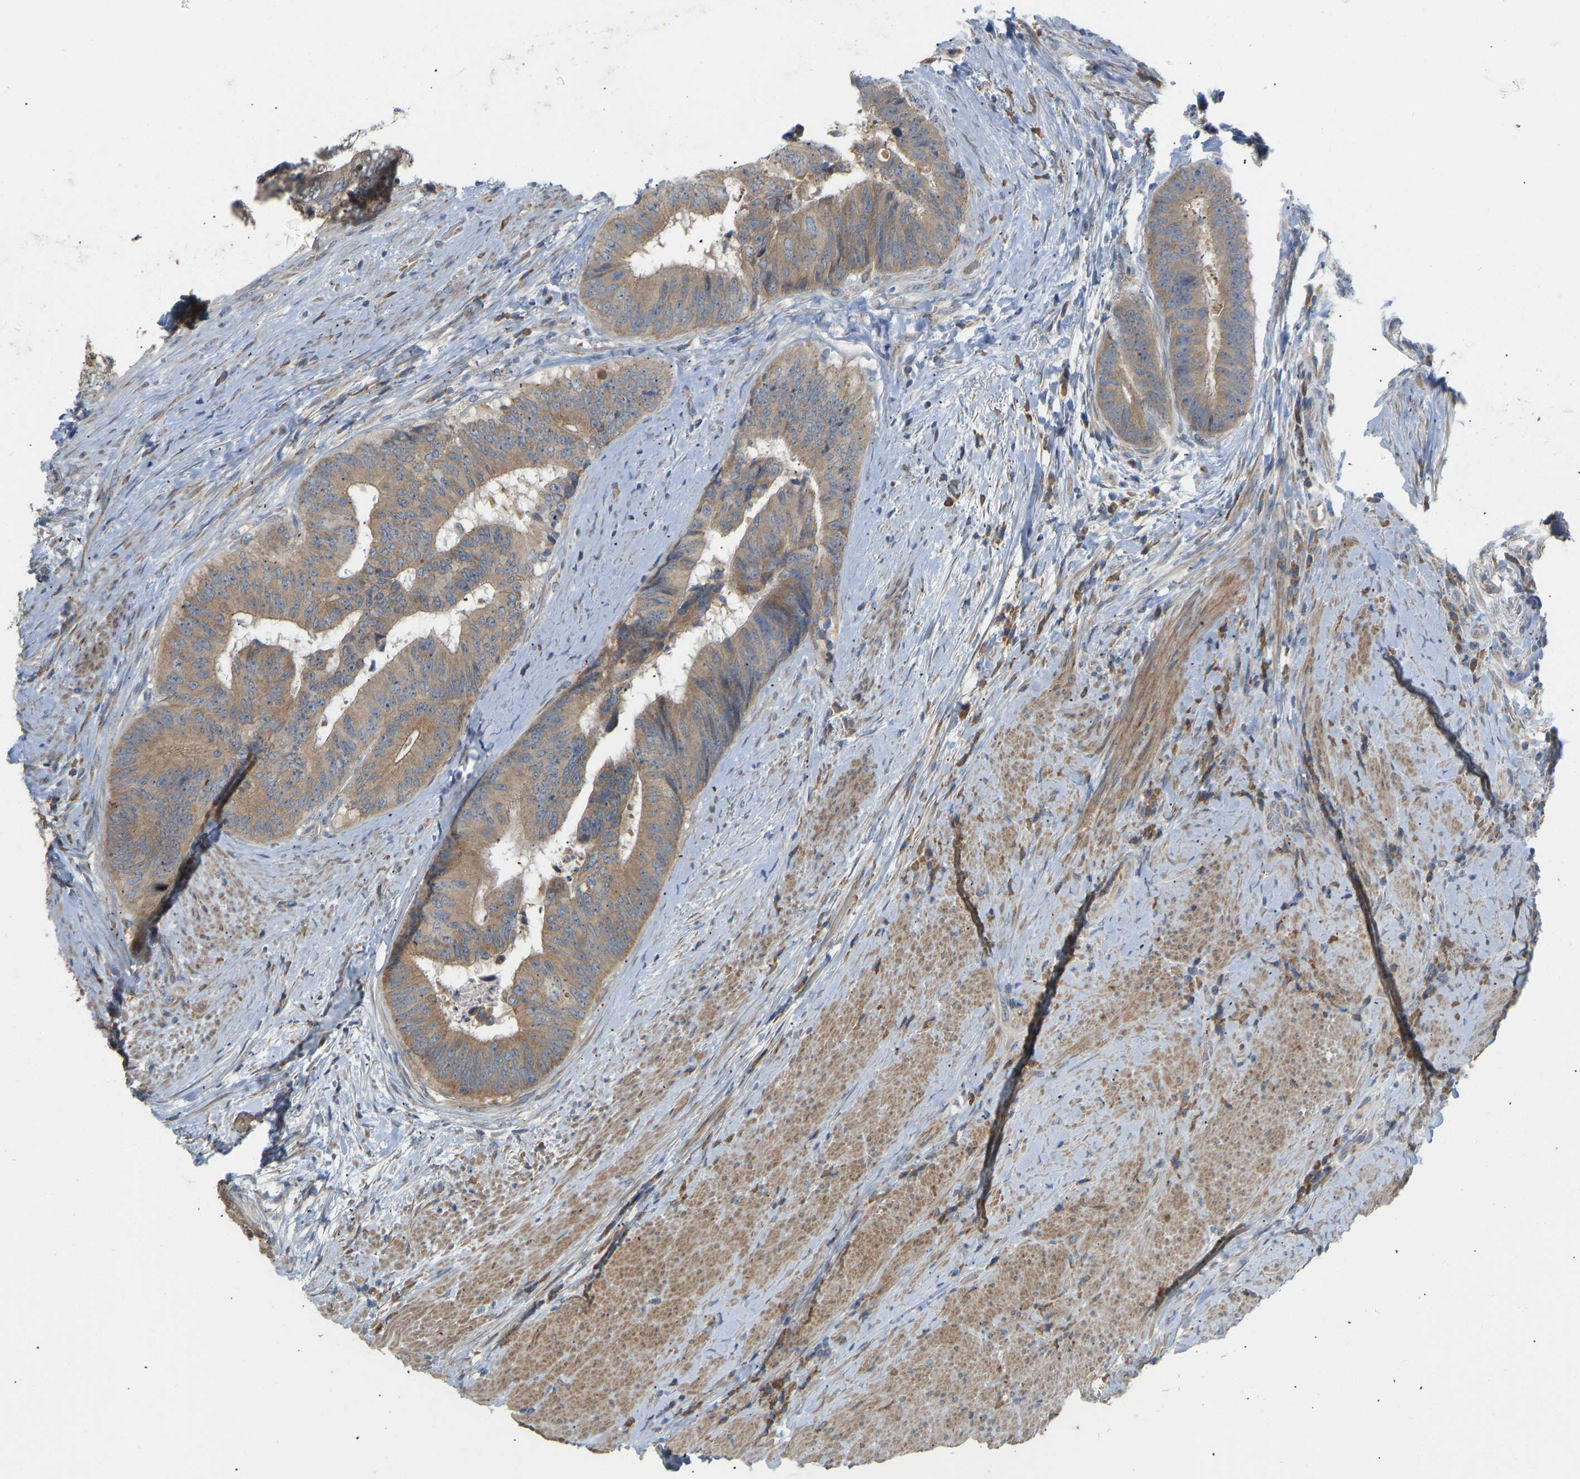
{"staining": {"intensity": "moderate", "quantity": ">75%", "location": "cytoplasmic/membranous"}, "tissue": "colorectal cancer", "cell_type": "Tumor cells", "image_type": "cancer", "snomed": [{"axis": "morphology", "description": "Adenocarcinoma, NOS"}, {"axis": "topography", "description": "Rectum"}], "caption": "High-magnification brightfield microscopy of colorectal cancer stained with DAB (3,3'-diaminobenzidine) (brown) and counterstained with hematoxylin (blue). tumor cells exhibit moderate cytoplasmic/membranous positivity is appreciated in approximately>75% of cells.", "gene": "HACD2", "patient": {"sex": "male", "age": 72}}